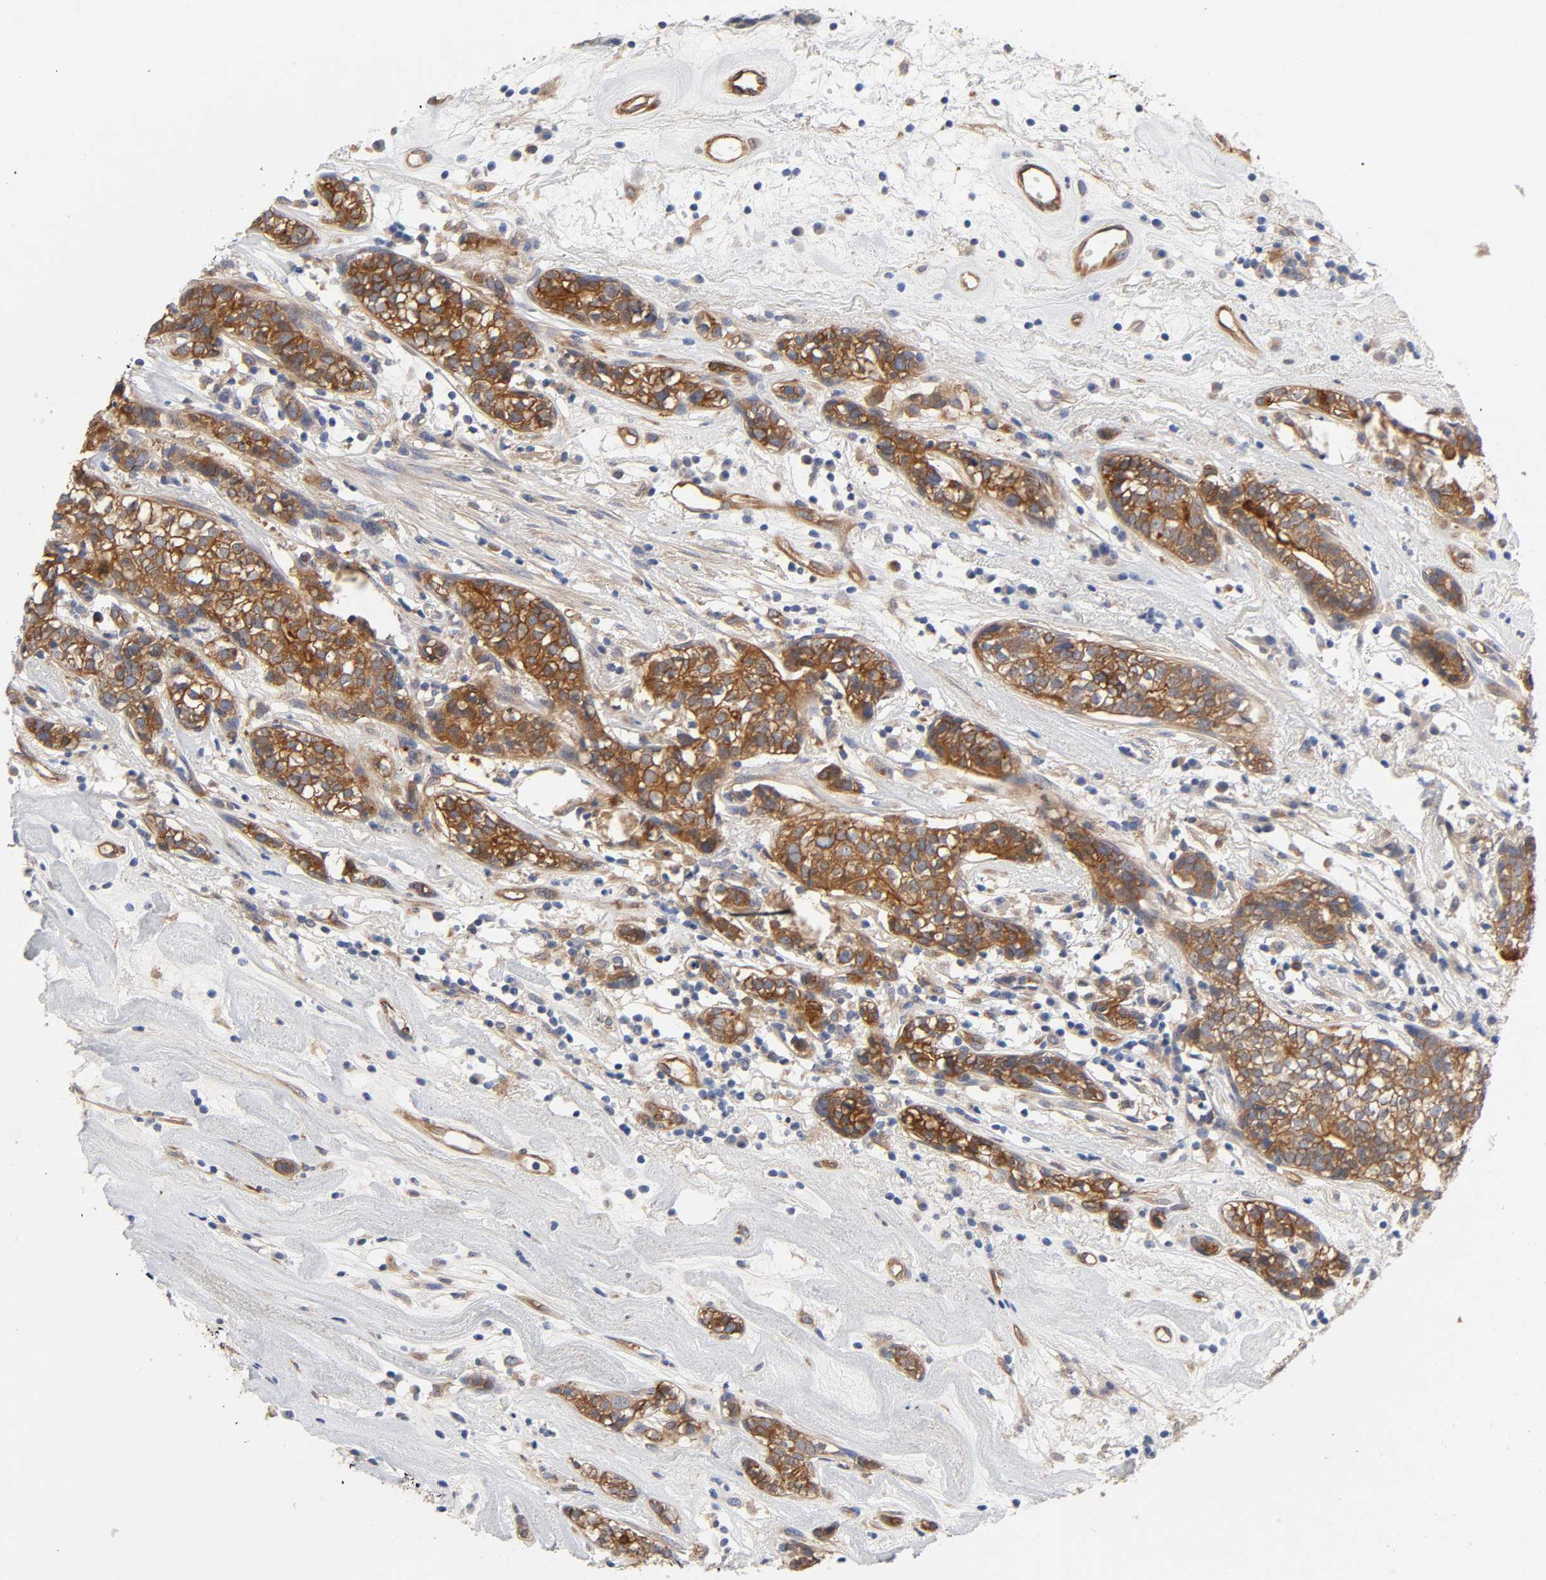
{"staining": {"intensity": "moderate", "quantity": ">75%", "location": "cytoplasmic/membranous"}, "tissue": "head and neck cancer", "cell_type": "Tumor cells", "image_type": "cancer", "snomed": [{"axis": "morphology", "description": "Adenocarcinoma, NOS"}, {"axis": "topography", "description": "Salivary gland"}, {"axis": "topography", "description": "Head-Neck"}], "caption": "Head and neck adenocarcinoma stained for a protein (brown) reveals moderate cytoplasmic/membranous positive staining in about >75% of tumor cells.", "gene": "RAB13", "patient": {"sex": "female", "age": 65}}